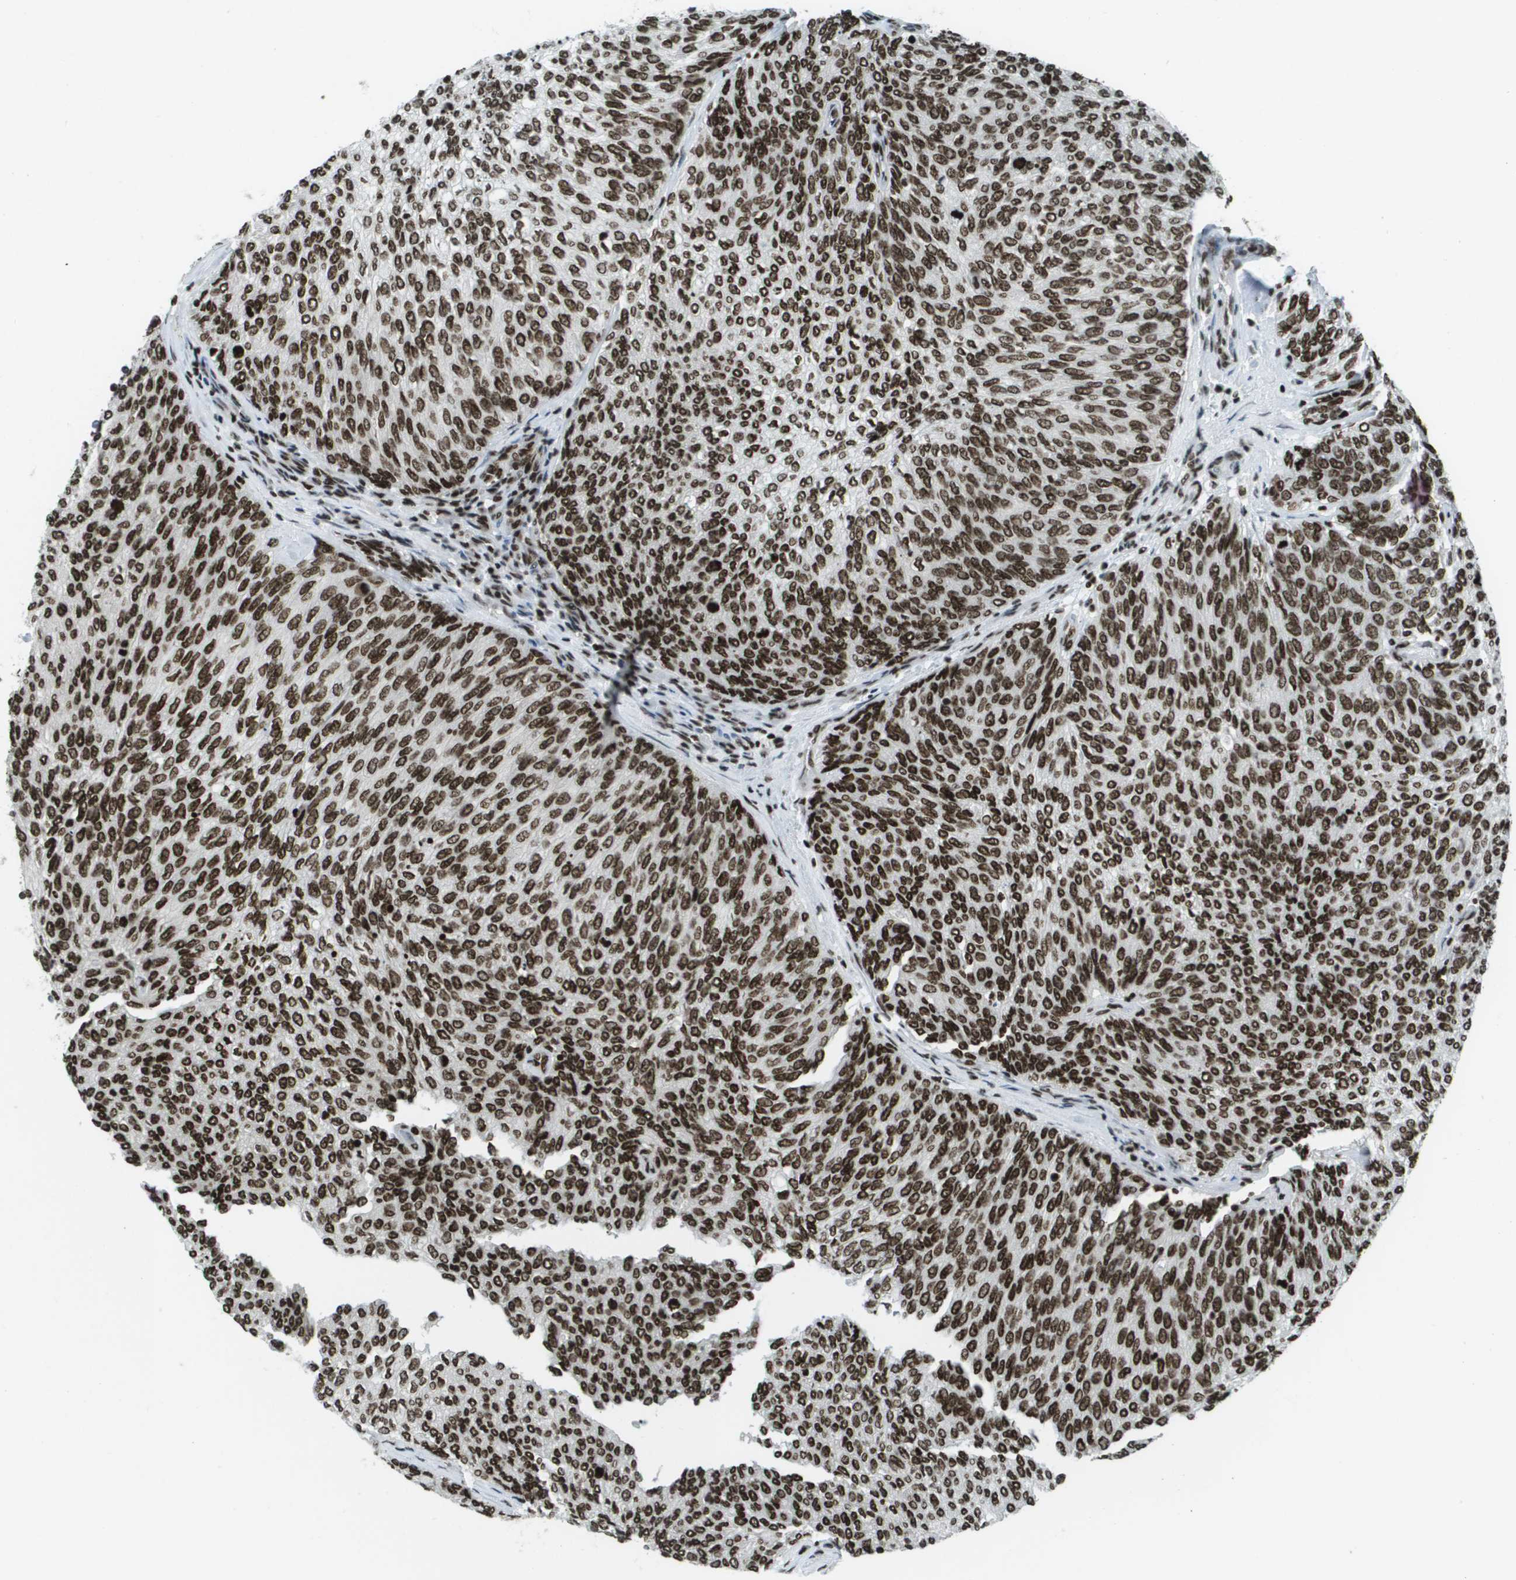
{"staining": {"intensity": "strong", "quantity": ">75%", "location": "nuclear"}, "tissue": "urothelial cancer", "cell_type": "Tumor cells", "image_type": "cancer", "snomed": [{"axis": "morphology", "description": "Urothelial carcinoma, Low grade"}, {"axis": "topography", "description": "Urinary bladder"}], "caption": "IHC histopathology image of neoplastic tissue: human urothelial cancer stained using IHC displays high levels of strong protein expression localized specifically in the nuclear of tumor cells, appearing as a nuclear brown color.", "gene": "GLYR1", "patient": {"sex": "female", "age": 79}}